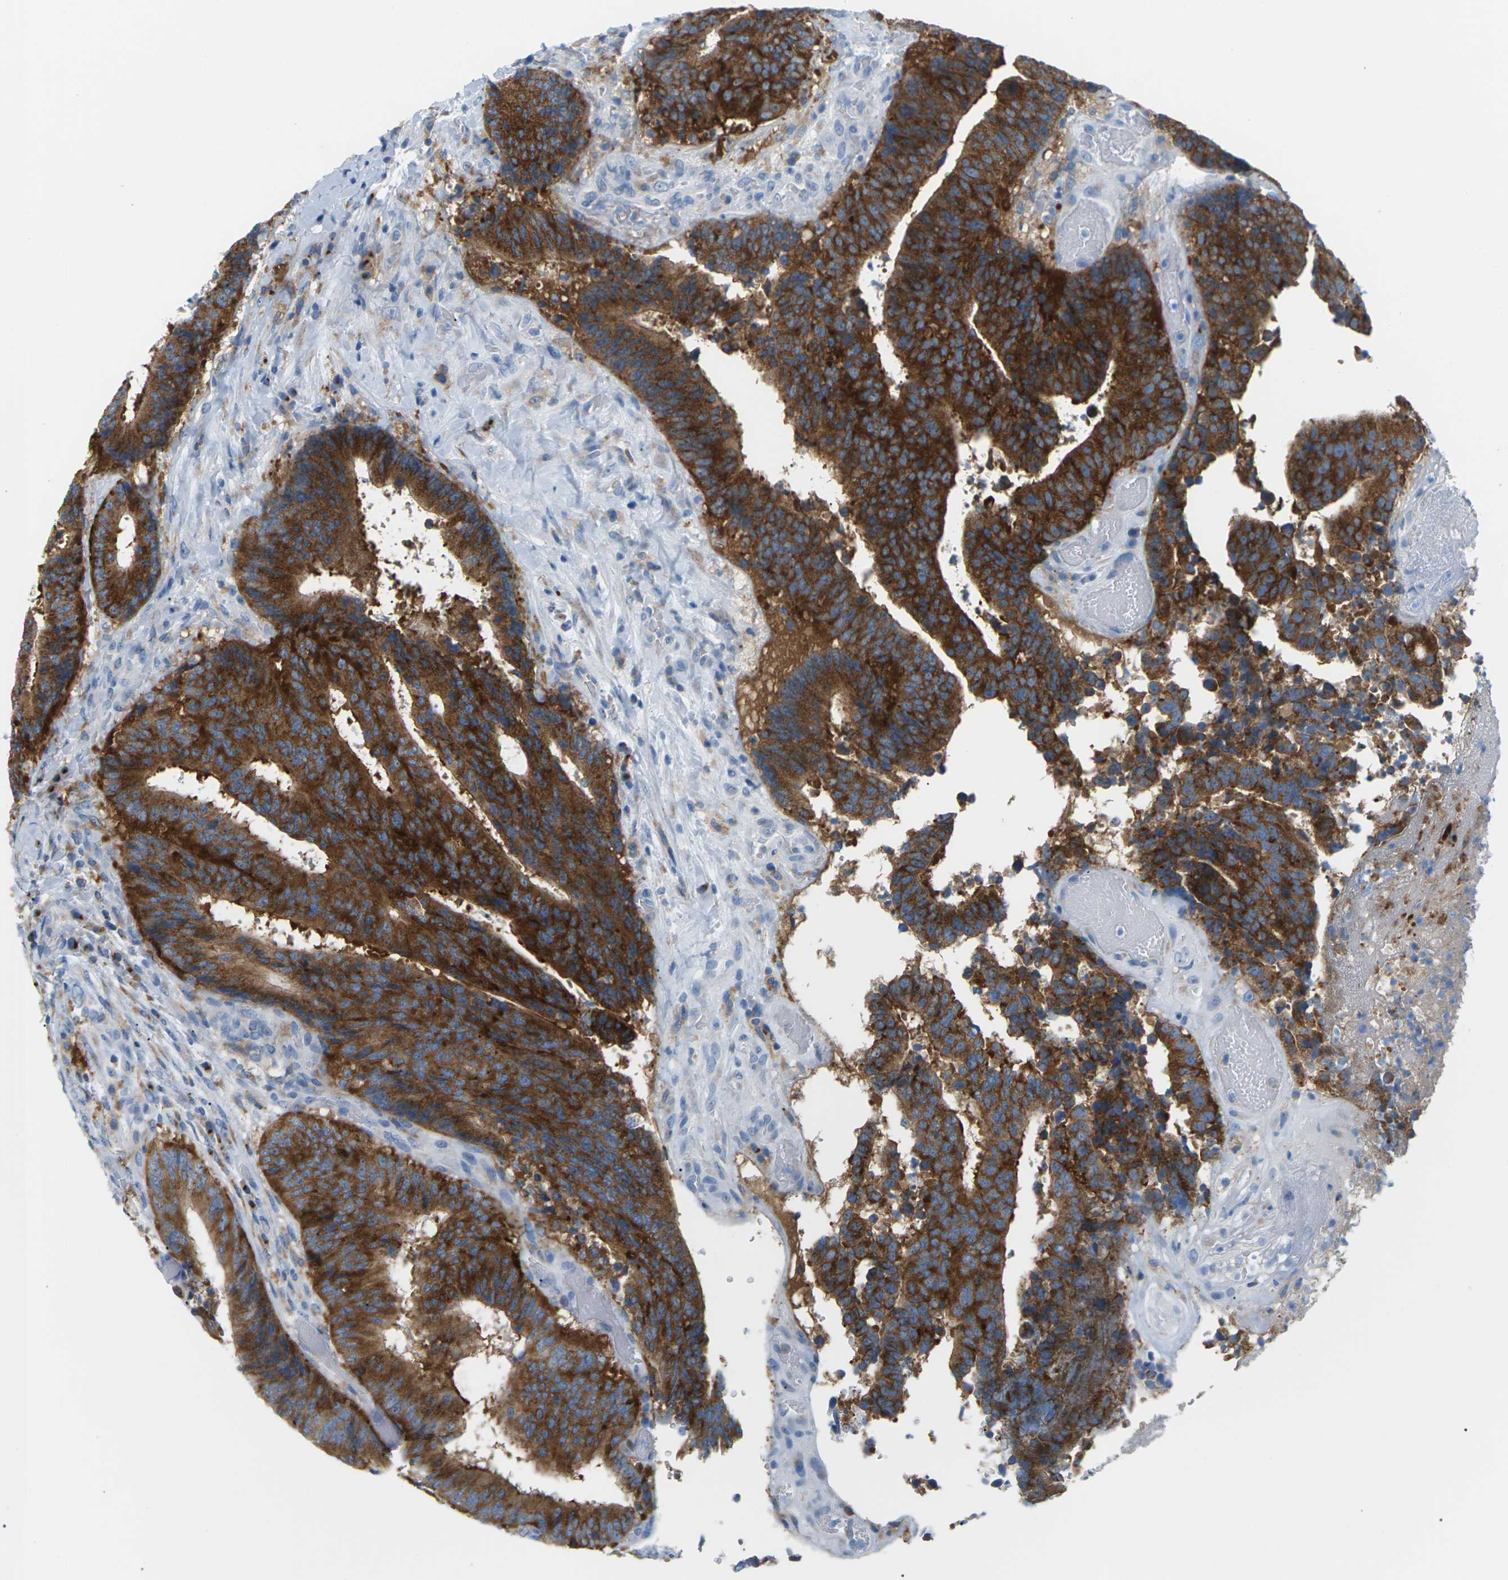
{"staining": {"intensity": "strong", "quantity": ">75%", "location": "cytoplasmic/membranous"}, "tissue": "colorectal cancer", "cell_type": "Tumor cells", "image_type": "cancer", "snomed": [{"axis": "morphology", "description": "Adenocarcinoma, NOS"}, {"axis": "topography", "description": "Rectum"}], "caption": "Immunohistochemistry (IHC) micrograph of neoplastic tissue: adenocarcinoma (colorectal) stained using immunohistochemistry (IHC) displays high levels of strong protein expression localized specifically in the cytoplasmic/membranous of tumor cells, appearing as a cytoplasmic/membranous brown color.", "gene": "SYNGR2", "patient": {"sex": "male", "age": 72}}